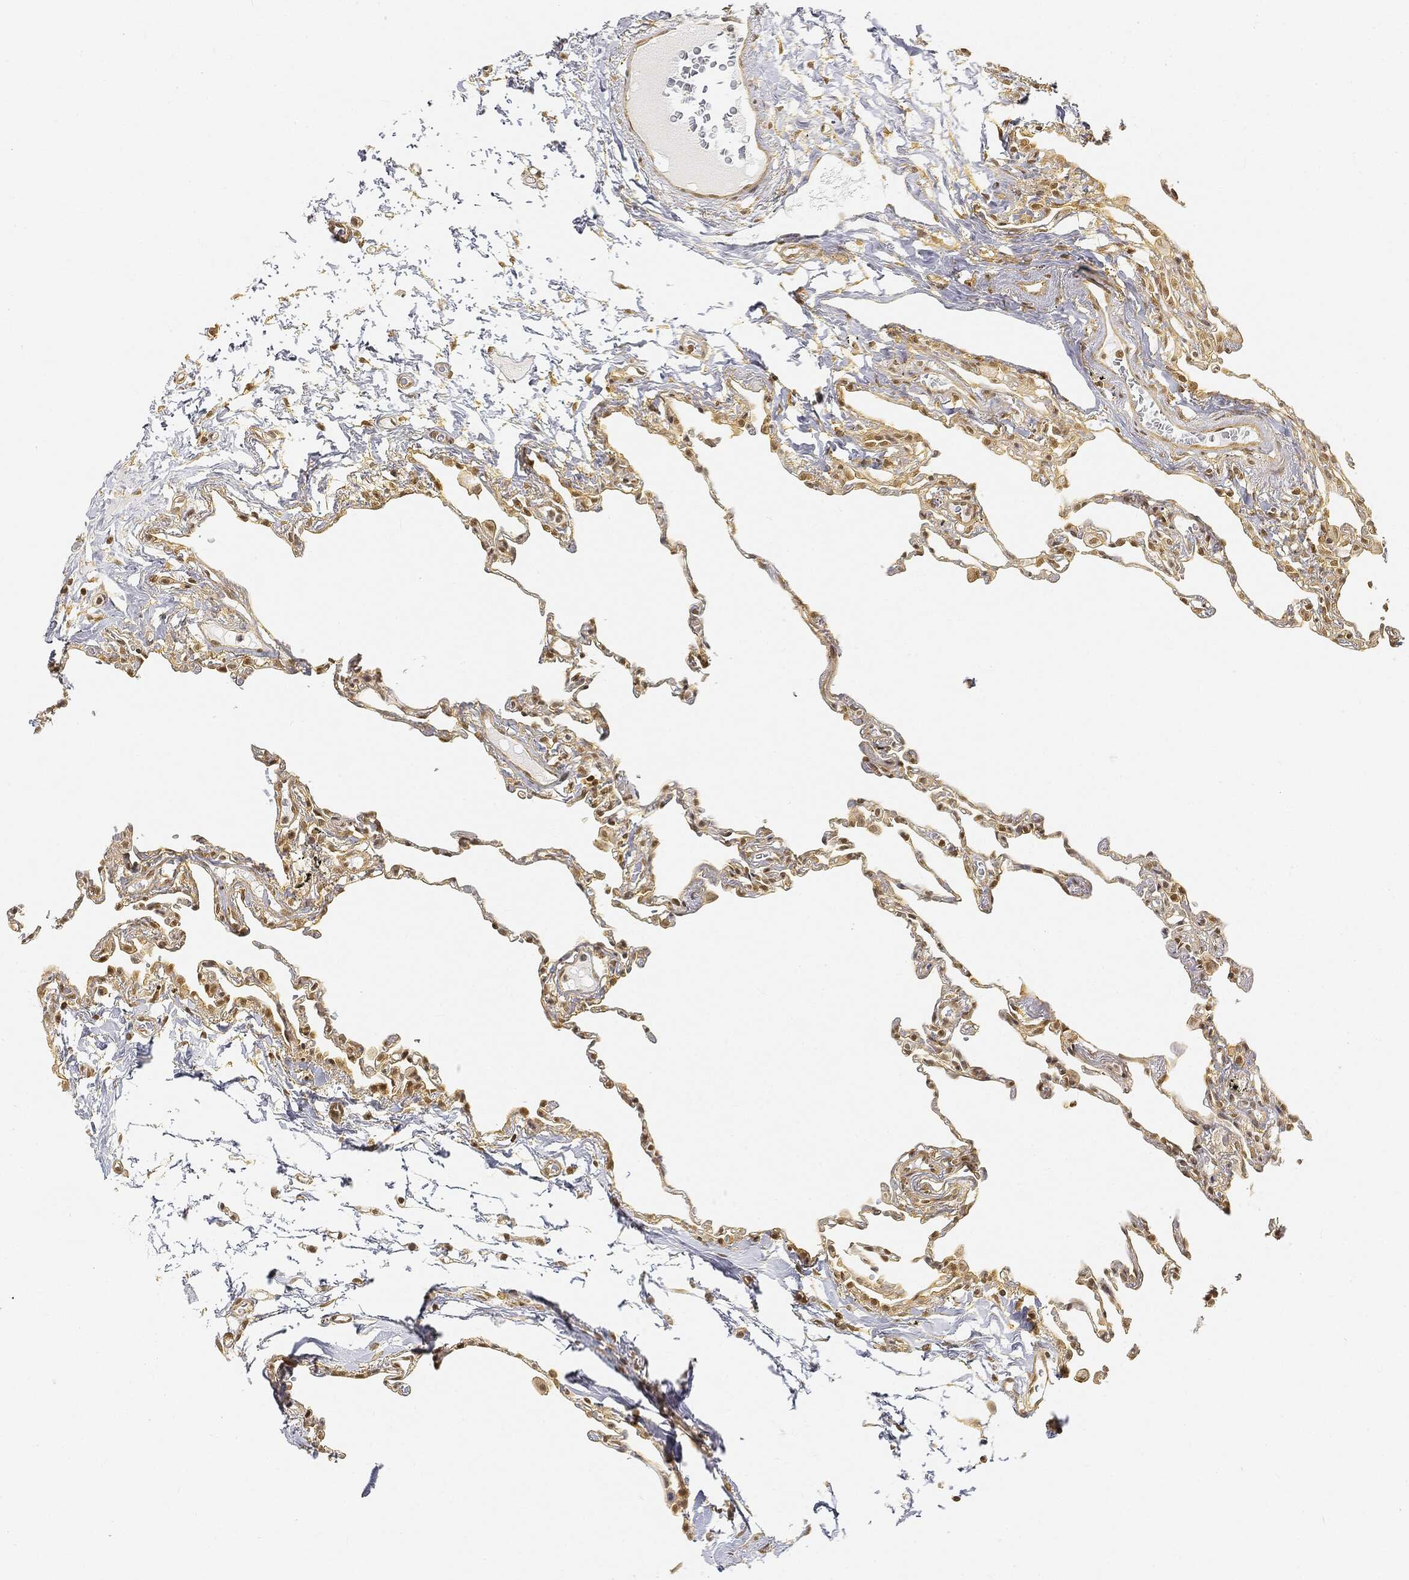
{"staining": {"intensity": "moderate", "quantity": "25%-75%", "location": "cytoplasmic/membranous,nuclear"}, "tissue": "lung", "cell_type": "Alveolar cells", "image_type": "normal", "snomed": [{"axis": "morphology", "description": "Normal tissue, NOS"}, {"axis": "topography", "description": "Lung"}], "caption": "Immunohistochemistry (IHC) (DAB) staining of benign lung demonstrates moderate cytoplasmic/membranous,nuclear protein positivity in about 25%-75% of alveolar cells.", "gene": "RSRC2", "patient": {"sex": "female", "age": 57}}